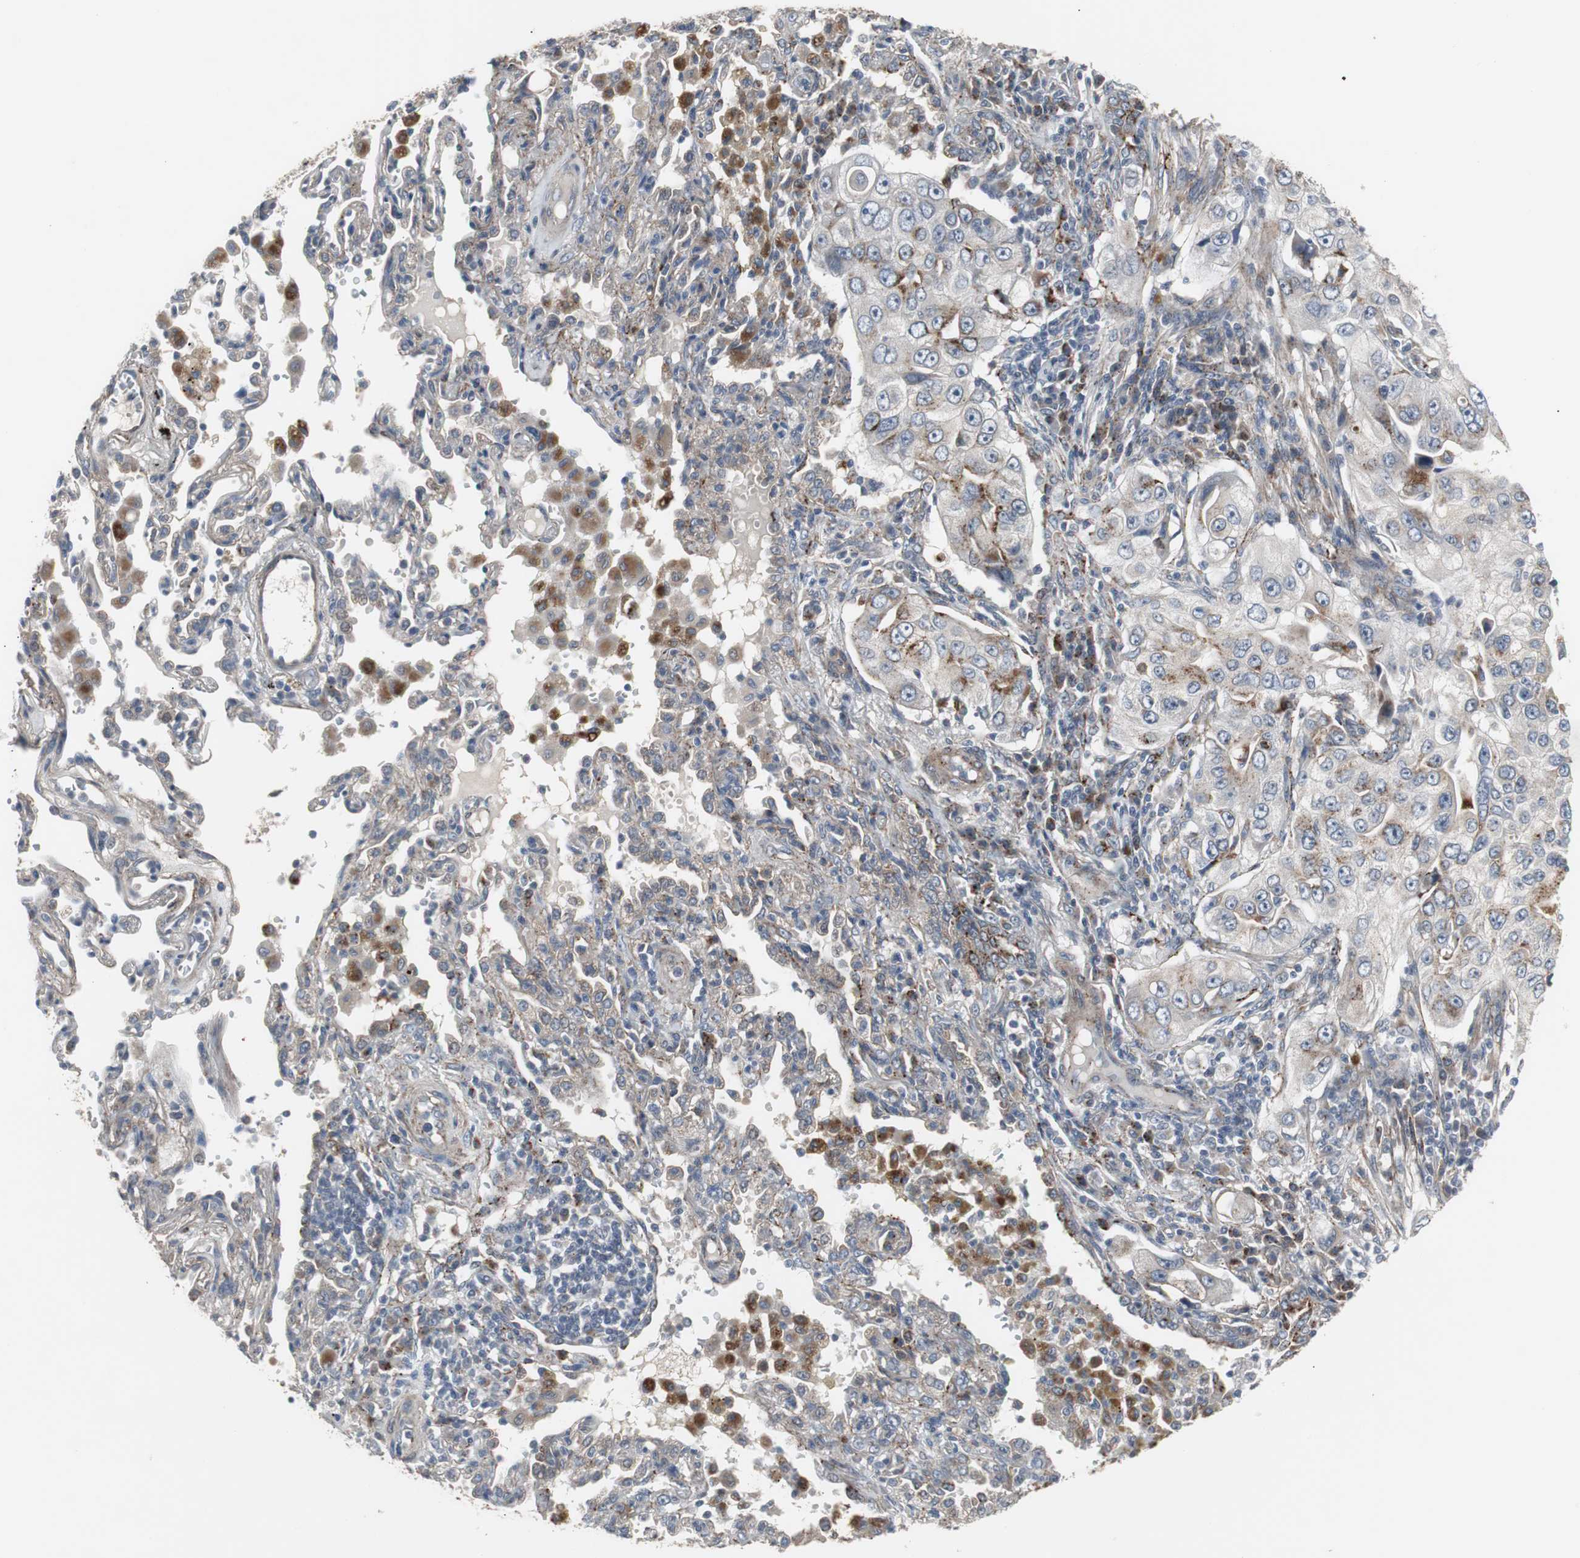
{"staining": {"intensity": "strong", "quantity": "<25%", "location": "cytoplasmic/membranous"}, "tissue": "lung cancer", "cell_type": "Tumor cells", "image_type": "cancer", "snomed": [{"axis": "morphology", "description": "Adenocarcinoma, NOS"}, {"axis": "topography", "description": "Lung"}], "caption": "A photomicrograph of lung cancer (adenocarcinoma) stained for a protein demonstrates strong cytoplasmic/membranous brown staining in tumor cells.", "gene": "GBA1", "patient": {"sex": "male", "age": 84}}